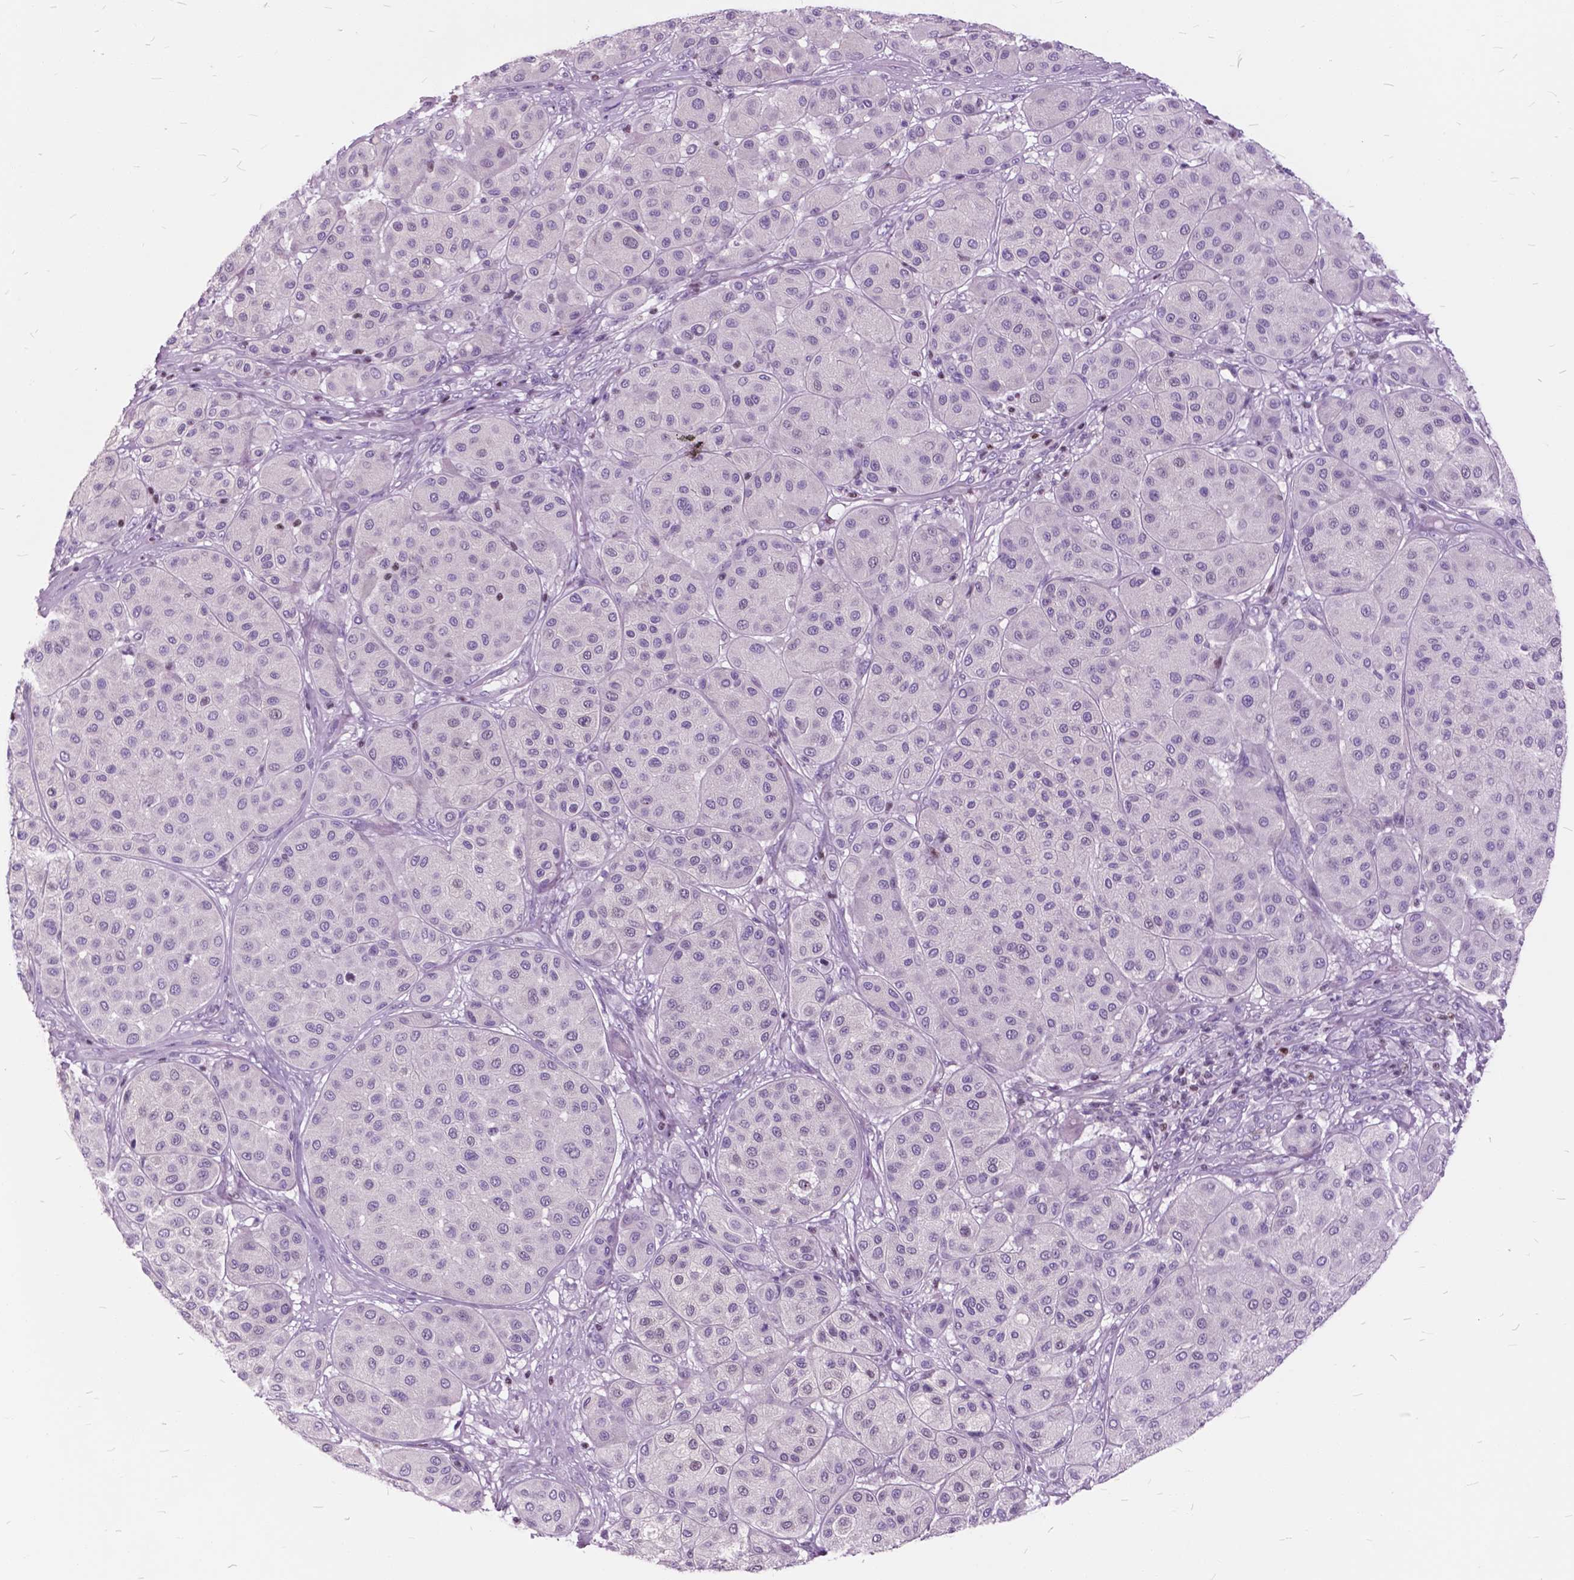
{"staining": {"intensity": "negative", "quantity": "none", "location": "none"}, "tissue": "melanoma", "cell_type": "Tumor cells", "image_type": "cancer", "snomed": [{"axis": "morphology", "description": "Malignant melanoma, Metastatic site"}, {"axis": "topography", "description": "Smooth muscle"}], "caption": "Micrograph shows no protein expression in tumor cells of melanoma tissue.", "gene": "SP140", "patient": {"sex": "male", "age": 41}}